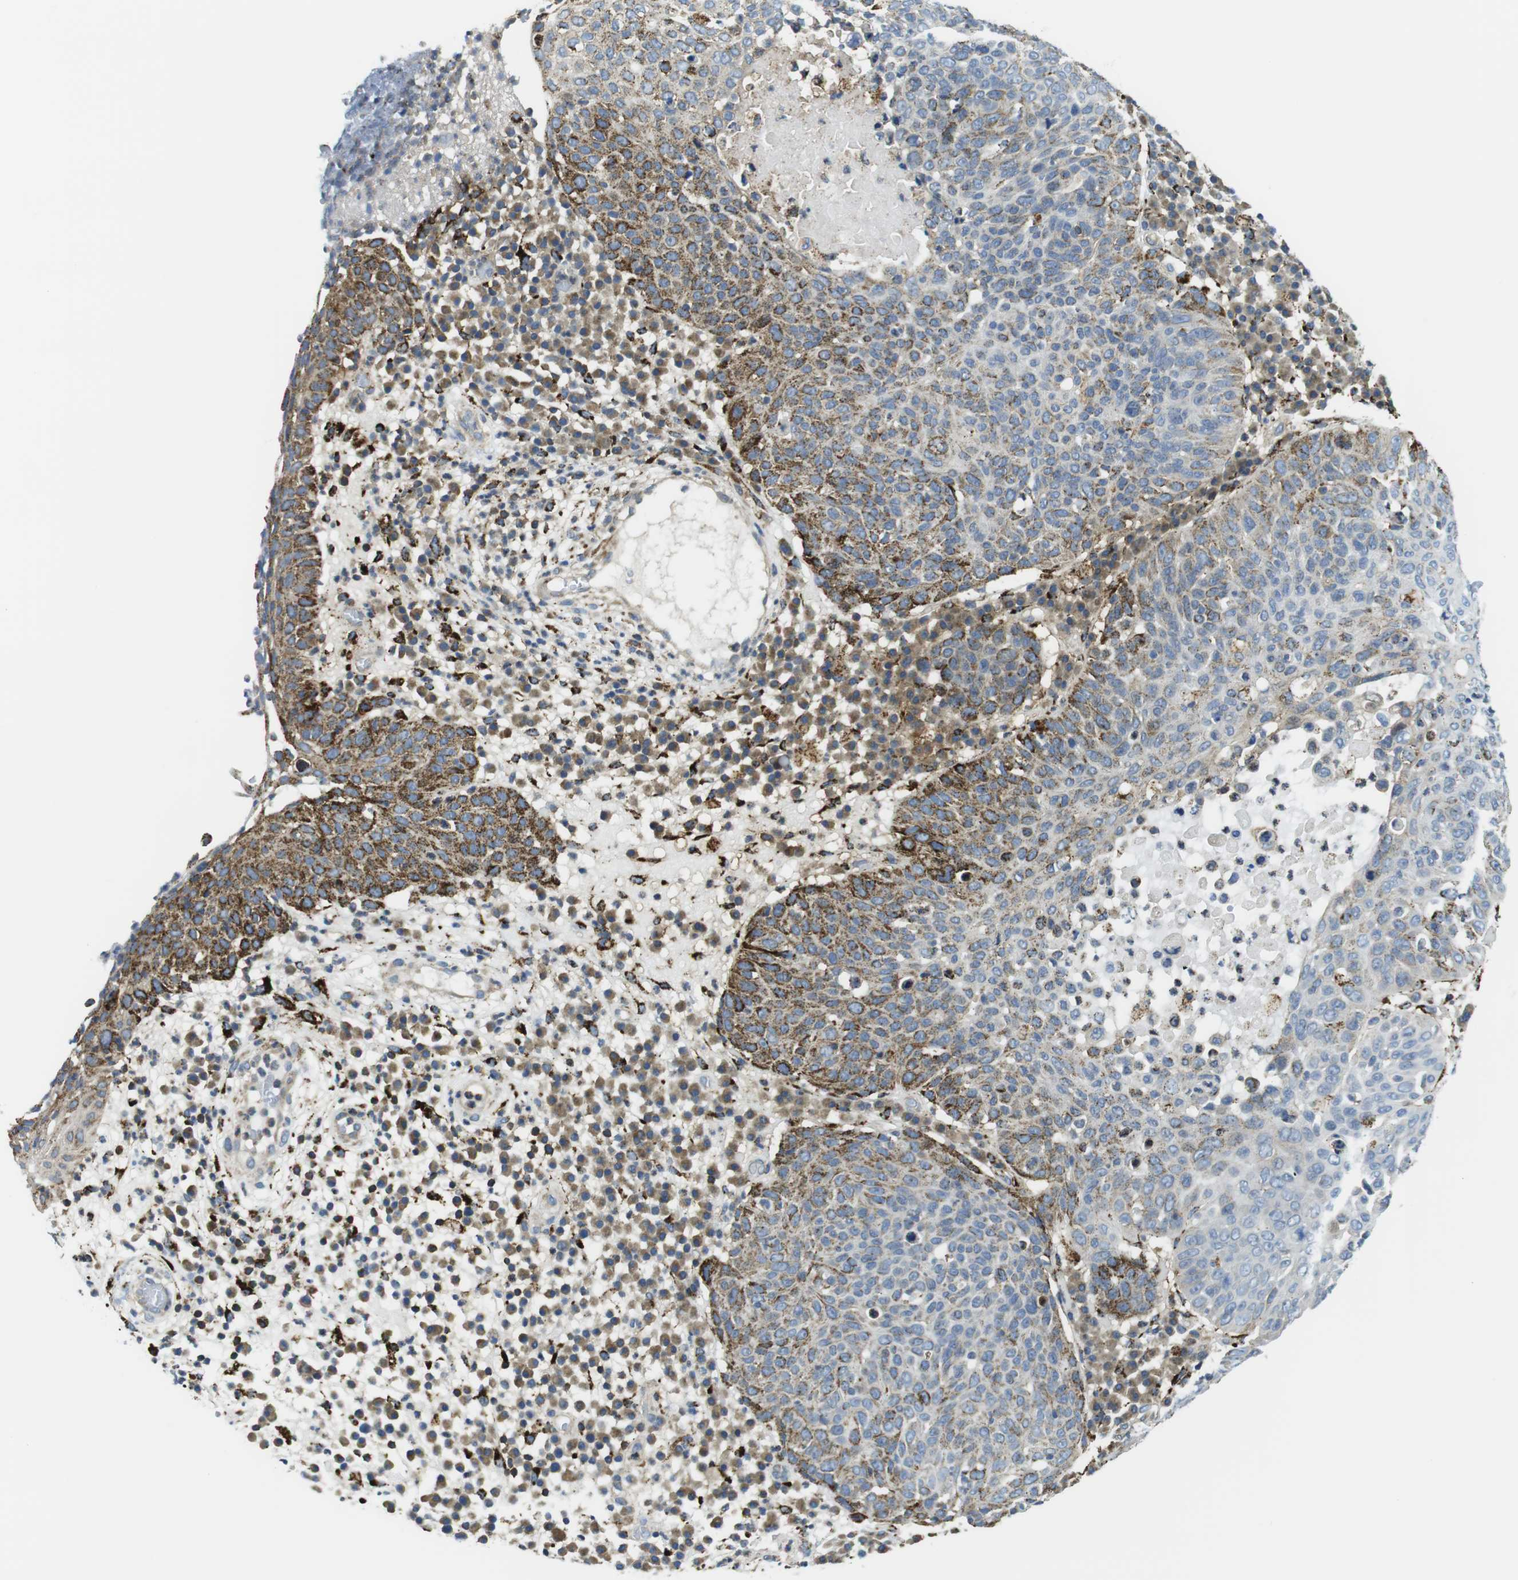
{"staining": {"intensity": "moderate", "quantity": "25%-75%", "location": "cytoplasmic/membranous"}, "tissue": "skin cancer", "cell_type": "Tumor cells", "image_type": "cancer", "snomed": [{"axis": "morphology", "description": "Squamous cell carcinoma in situ, NOS"}, {"axis": "morphology", "description": "Squamous cell carcinoma, NOS"}, {"axis": "topography", "description": "Skin"}], "caption": "A photomicrograph of human skin cancer (squamous cell carcinoma) stained for a protein shows moderate cytoplasmic/membranous brown staining in tumor cells.", "gene": "KCNE3", "patient": {"sex": "male", "age": 93}}